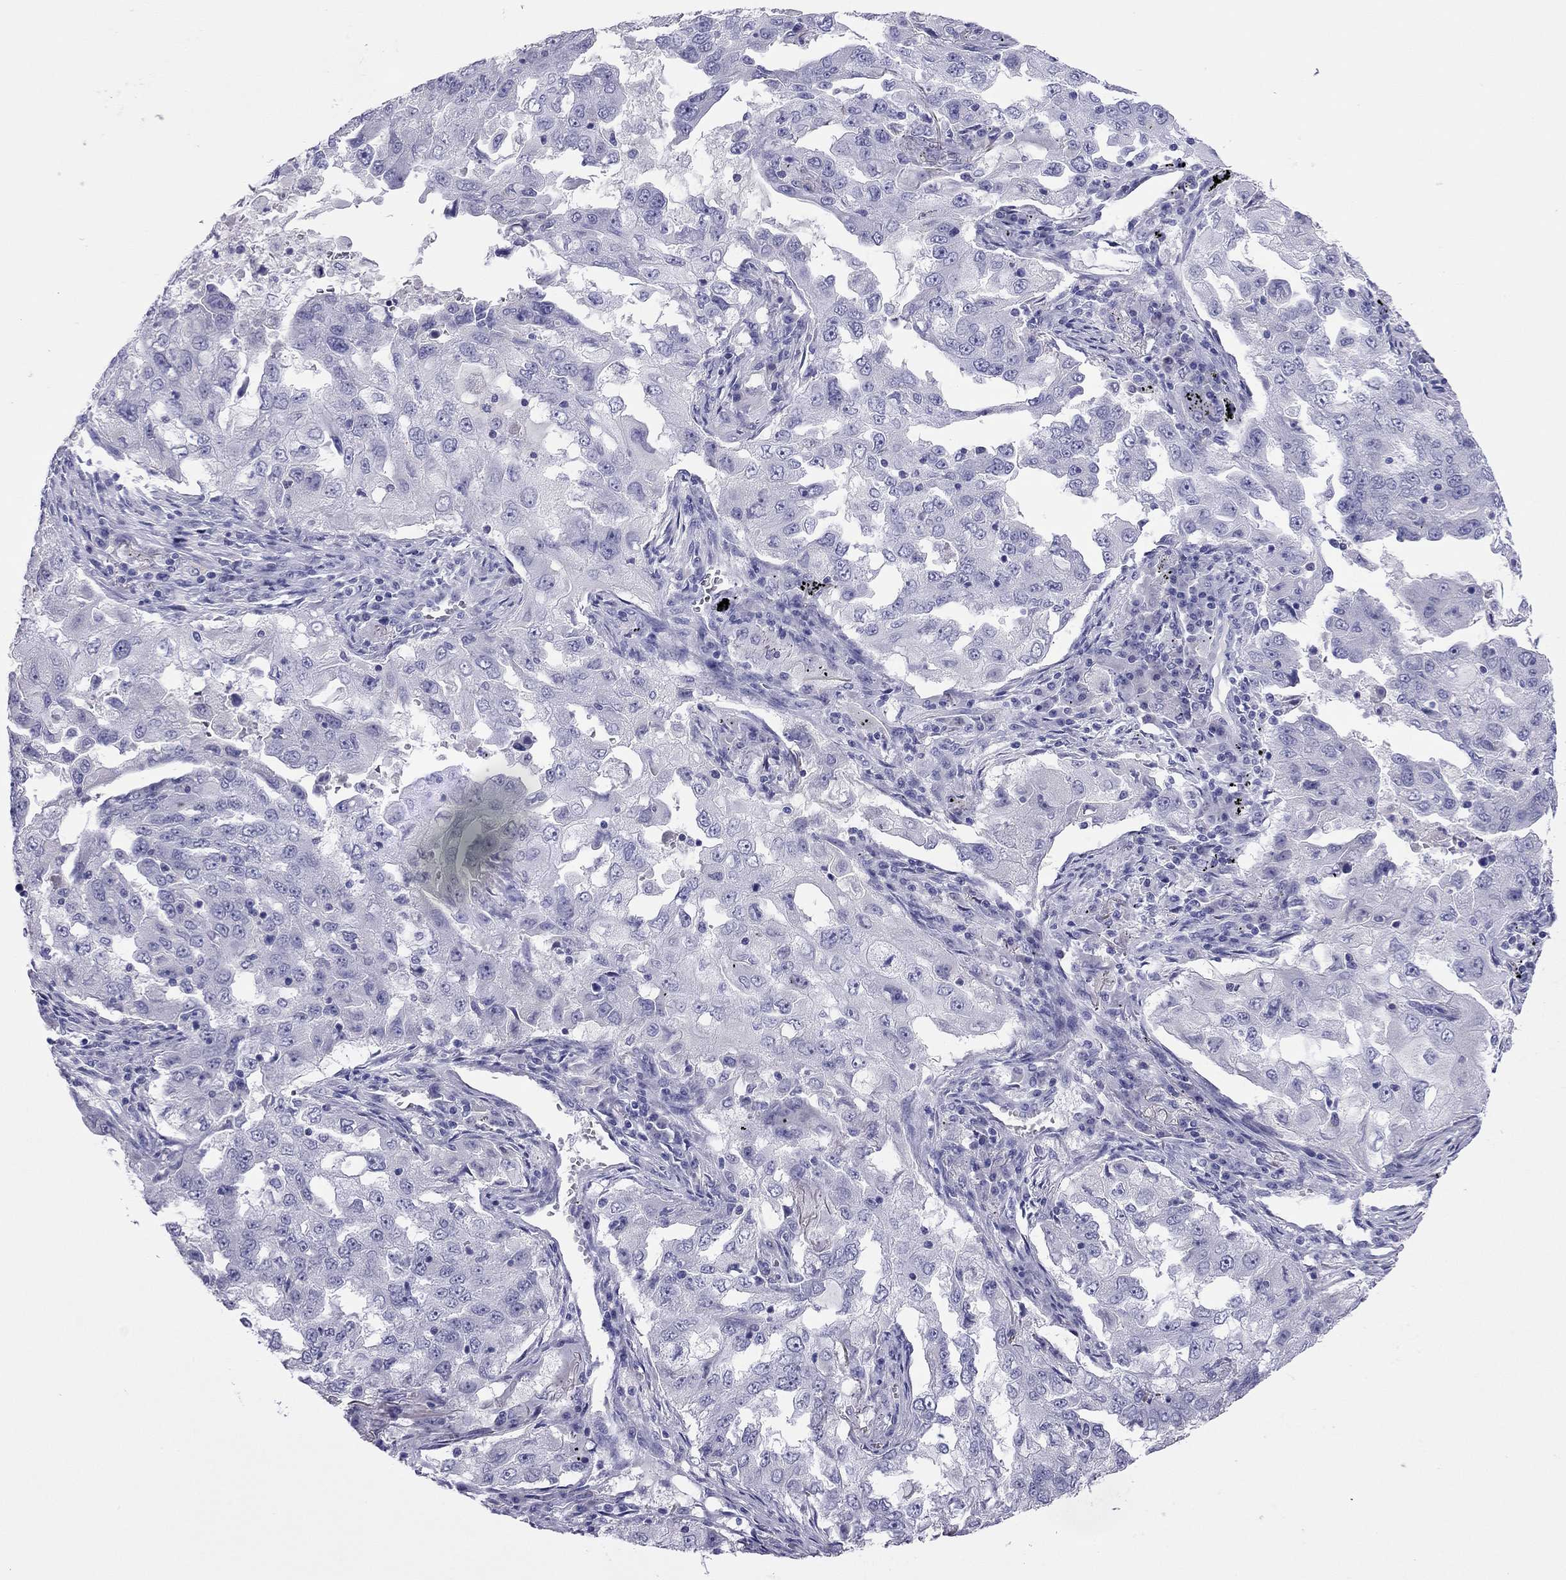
{"staining": {"intensity": "negative", "quantity": "none", "location": "none"}, "tissue": "lung cancer", "cell_type": "Tumor cells", "image_type": "cancer", "snomed": [{"axis": "morphology", "description": "Adenocarcinoma, NOS"}, {"axis": "topography", "description": "Lung"}], "caption": "A high-resolution histopathology image shows immunohistochemistry (IHC) staining of lung adenocarcinoma, which reveals no significant positivity in tumor cells.", "gene": "ODF4", "patient": {"sex": "female", "age": 61}}